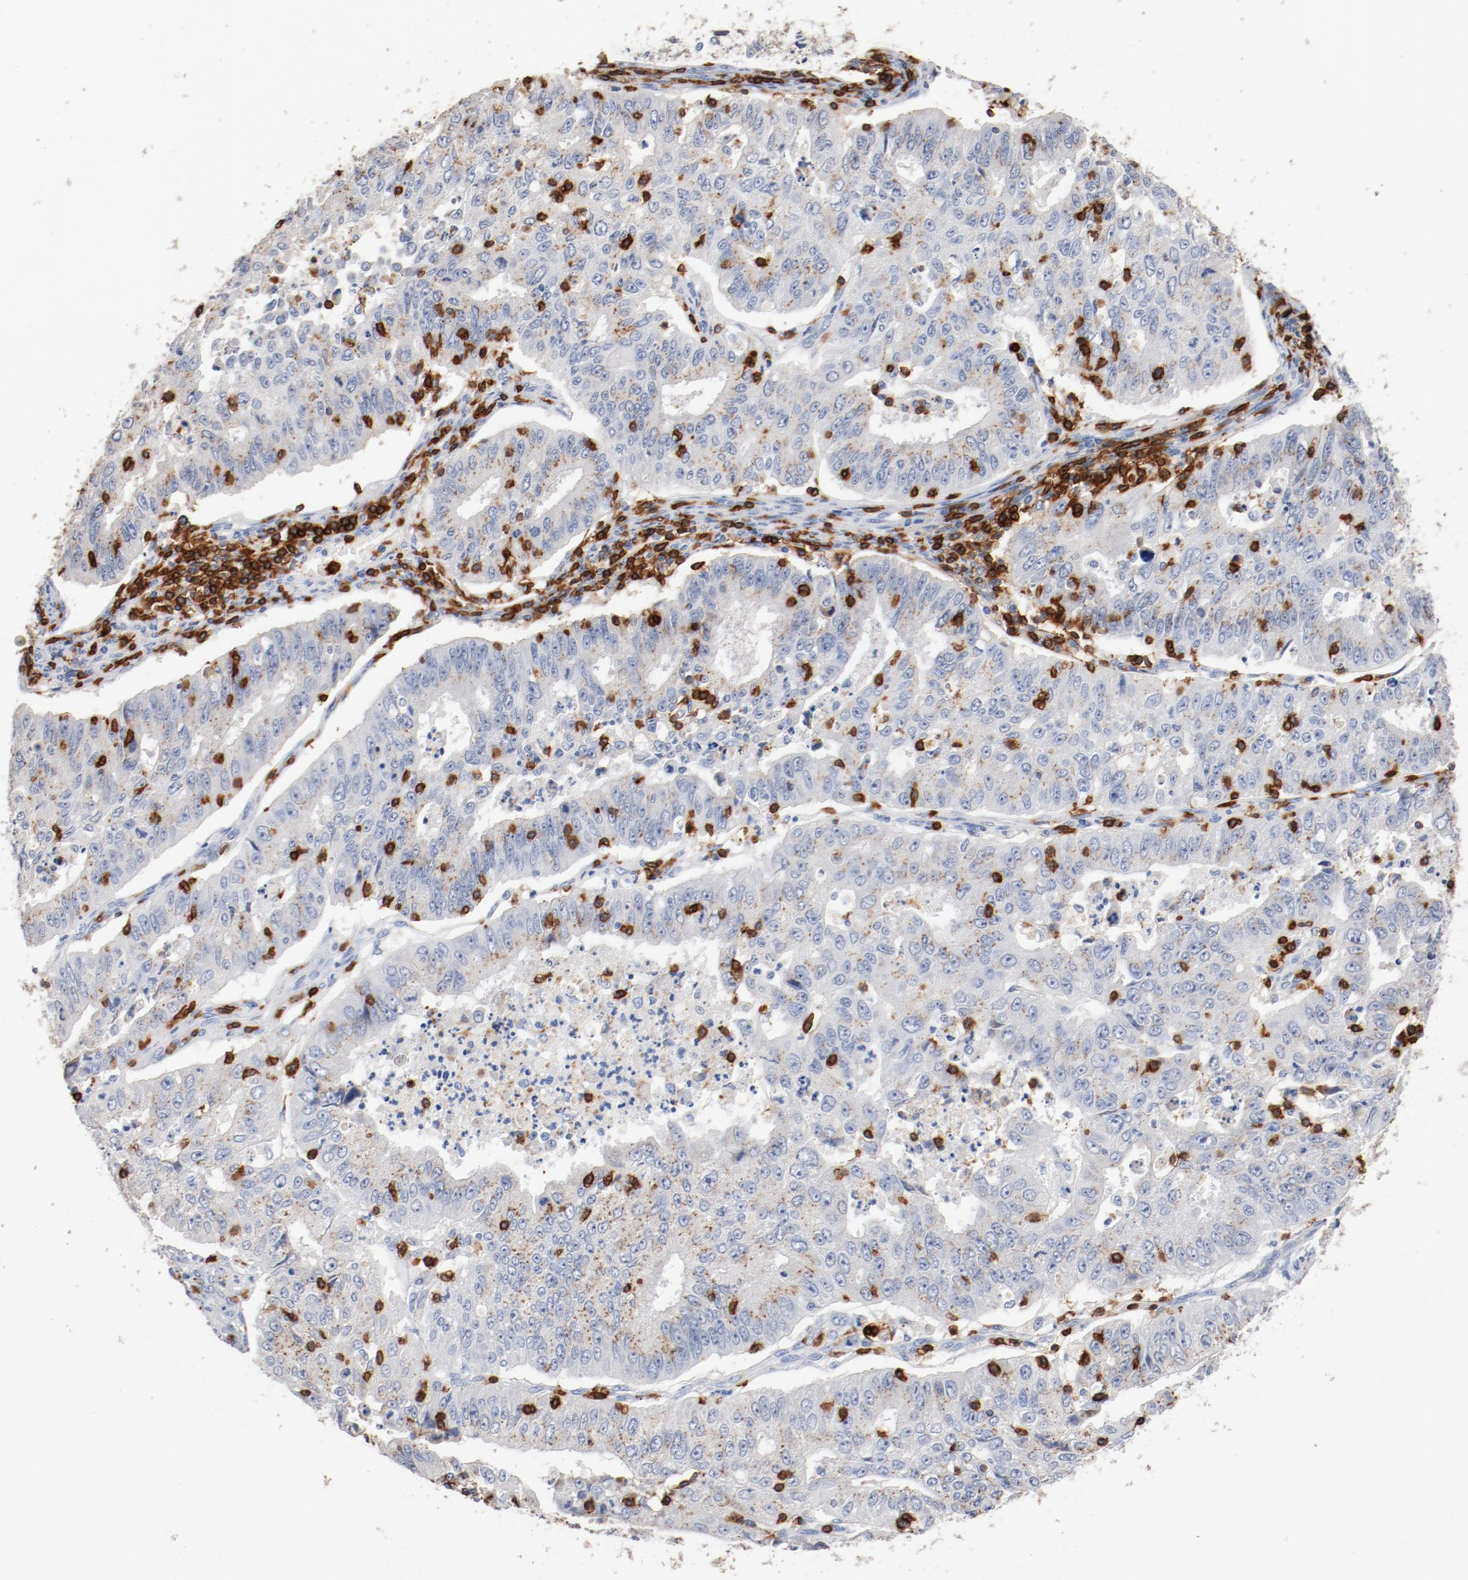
{"staining": {"intensity": "weak", "quantity": ">75%", "location": "cytoplasmic/membranous"}, "tissue": "endometrial cancer", "cell_type": "Tumor cells", "image_type": "cancer", "snomed": [{"axis": "morphology", "description": "Adenocarcinoma, NOS"}, {"axis": "topography", "description": "Endometrium"}], "caption": "Immunohistochemical staining of human endometrial cancer shows weak cytoplasmic/membranous protein expression in about >75% of tumor cells. The protein is stained brown, and the nuclei are stained in blue (DAB IHC with brightfield microscopy, high magnification).", "gene": "CD247", "patient": {"sex": "female", "age": 42}}